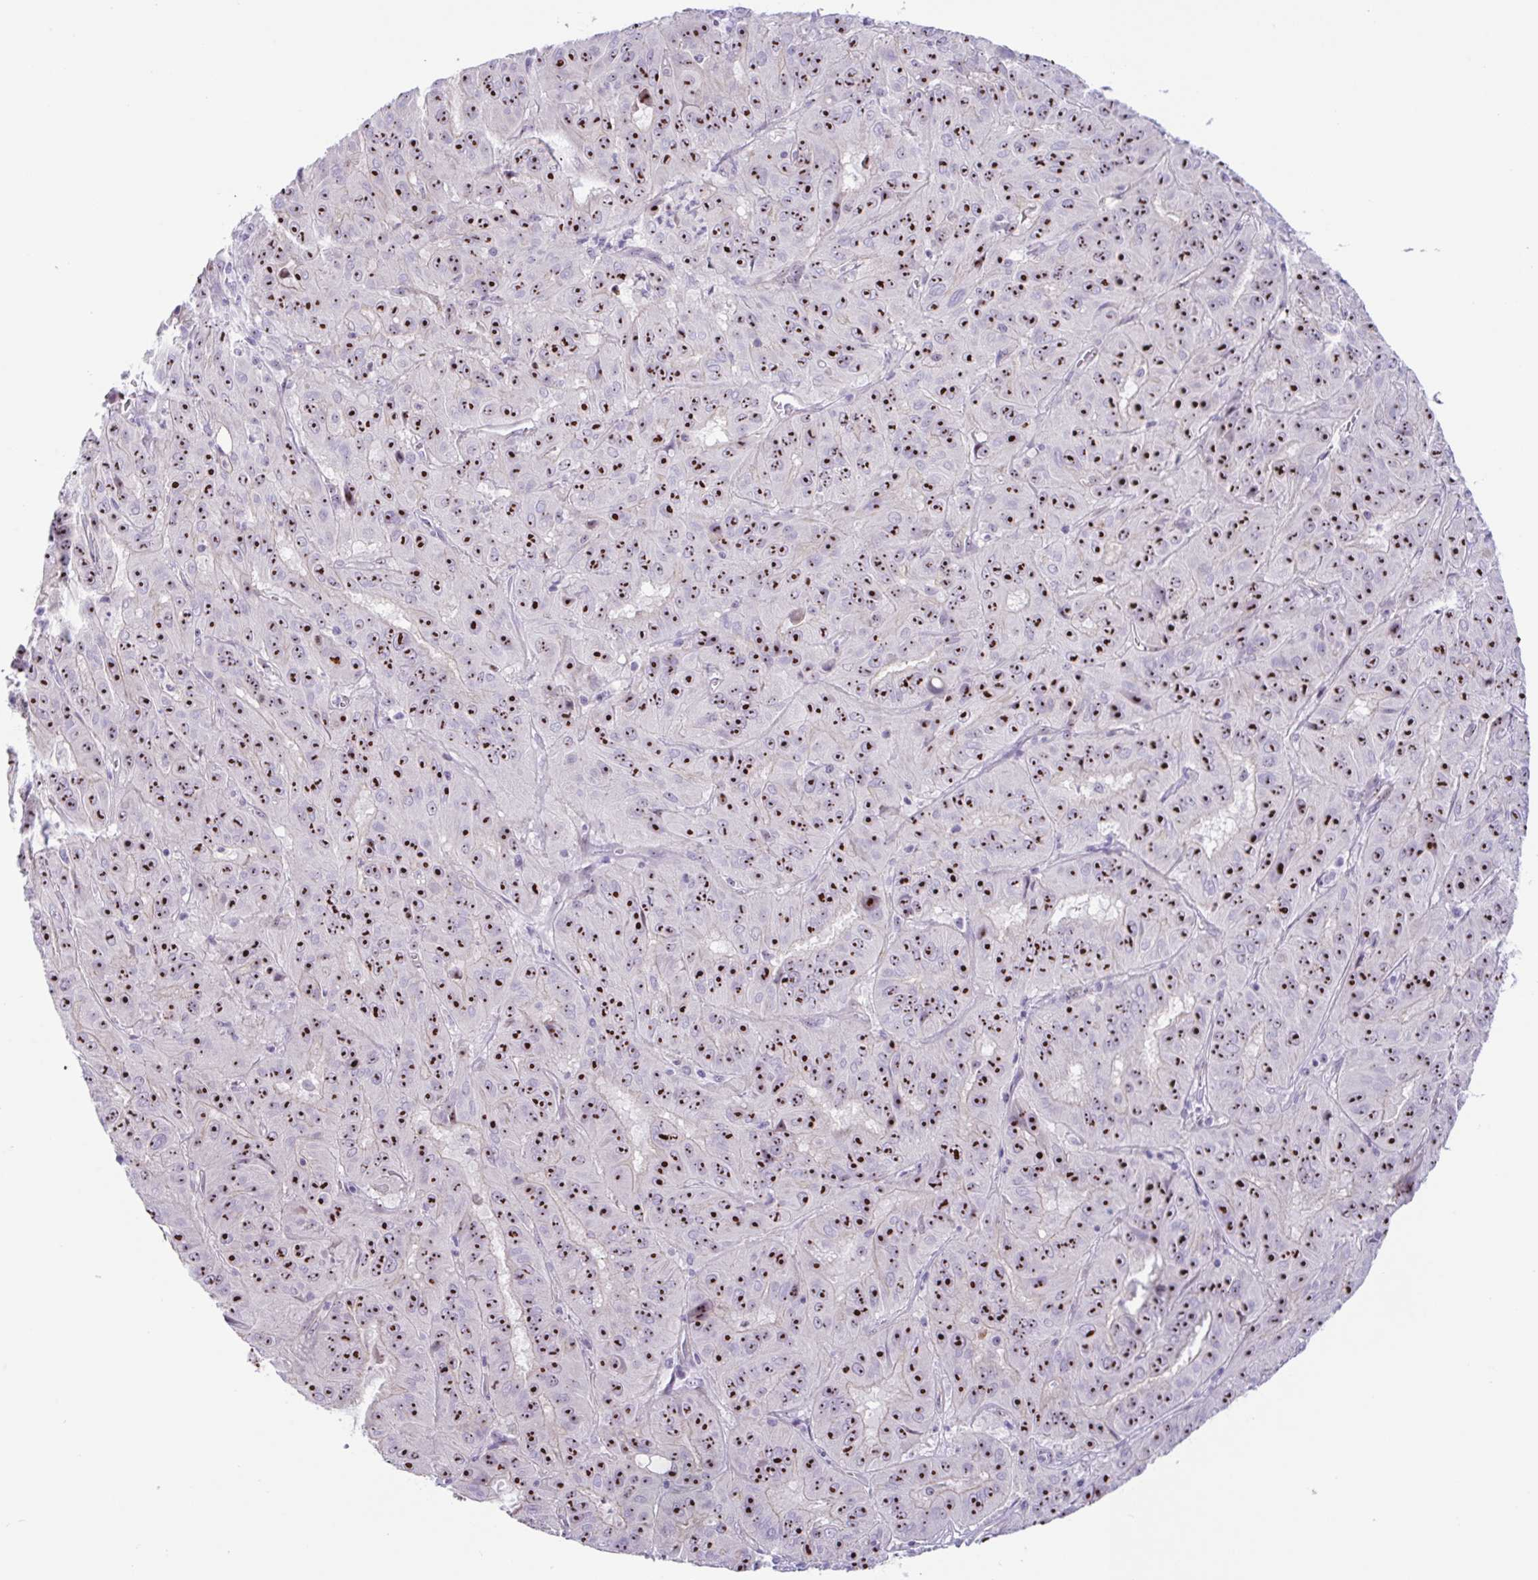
{"staining": {"intensity": "strong", "quantity": ">75%", "location": "nuclear"}, "tissue": "pancreatic cancer", "cell_type": "Tumor cells", "image_type": "cancer", "snomed": [{"axis": "morphology", "description": "Adenocarcinoma, NOS"}, {"axis": "topography", "description": "Pancreas"}], "caption": "Human pancreatic cancer stained for a protein (brown) exhibits strong nuclear positive staining in about >75% of tumor cells.", "gene": "MXRA8", "patient": {"sex": "male", "age": 63}}